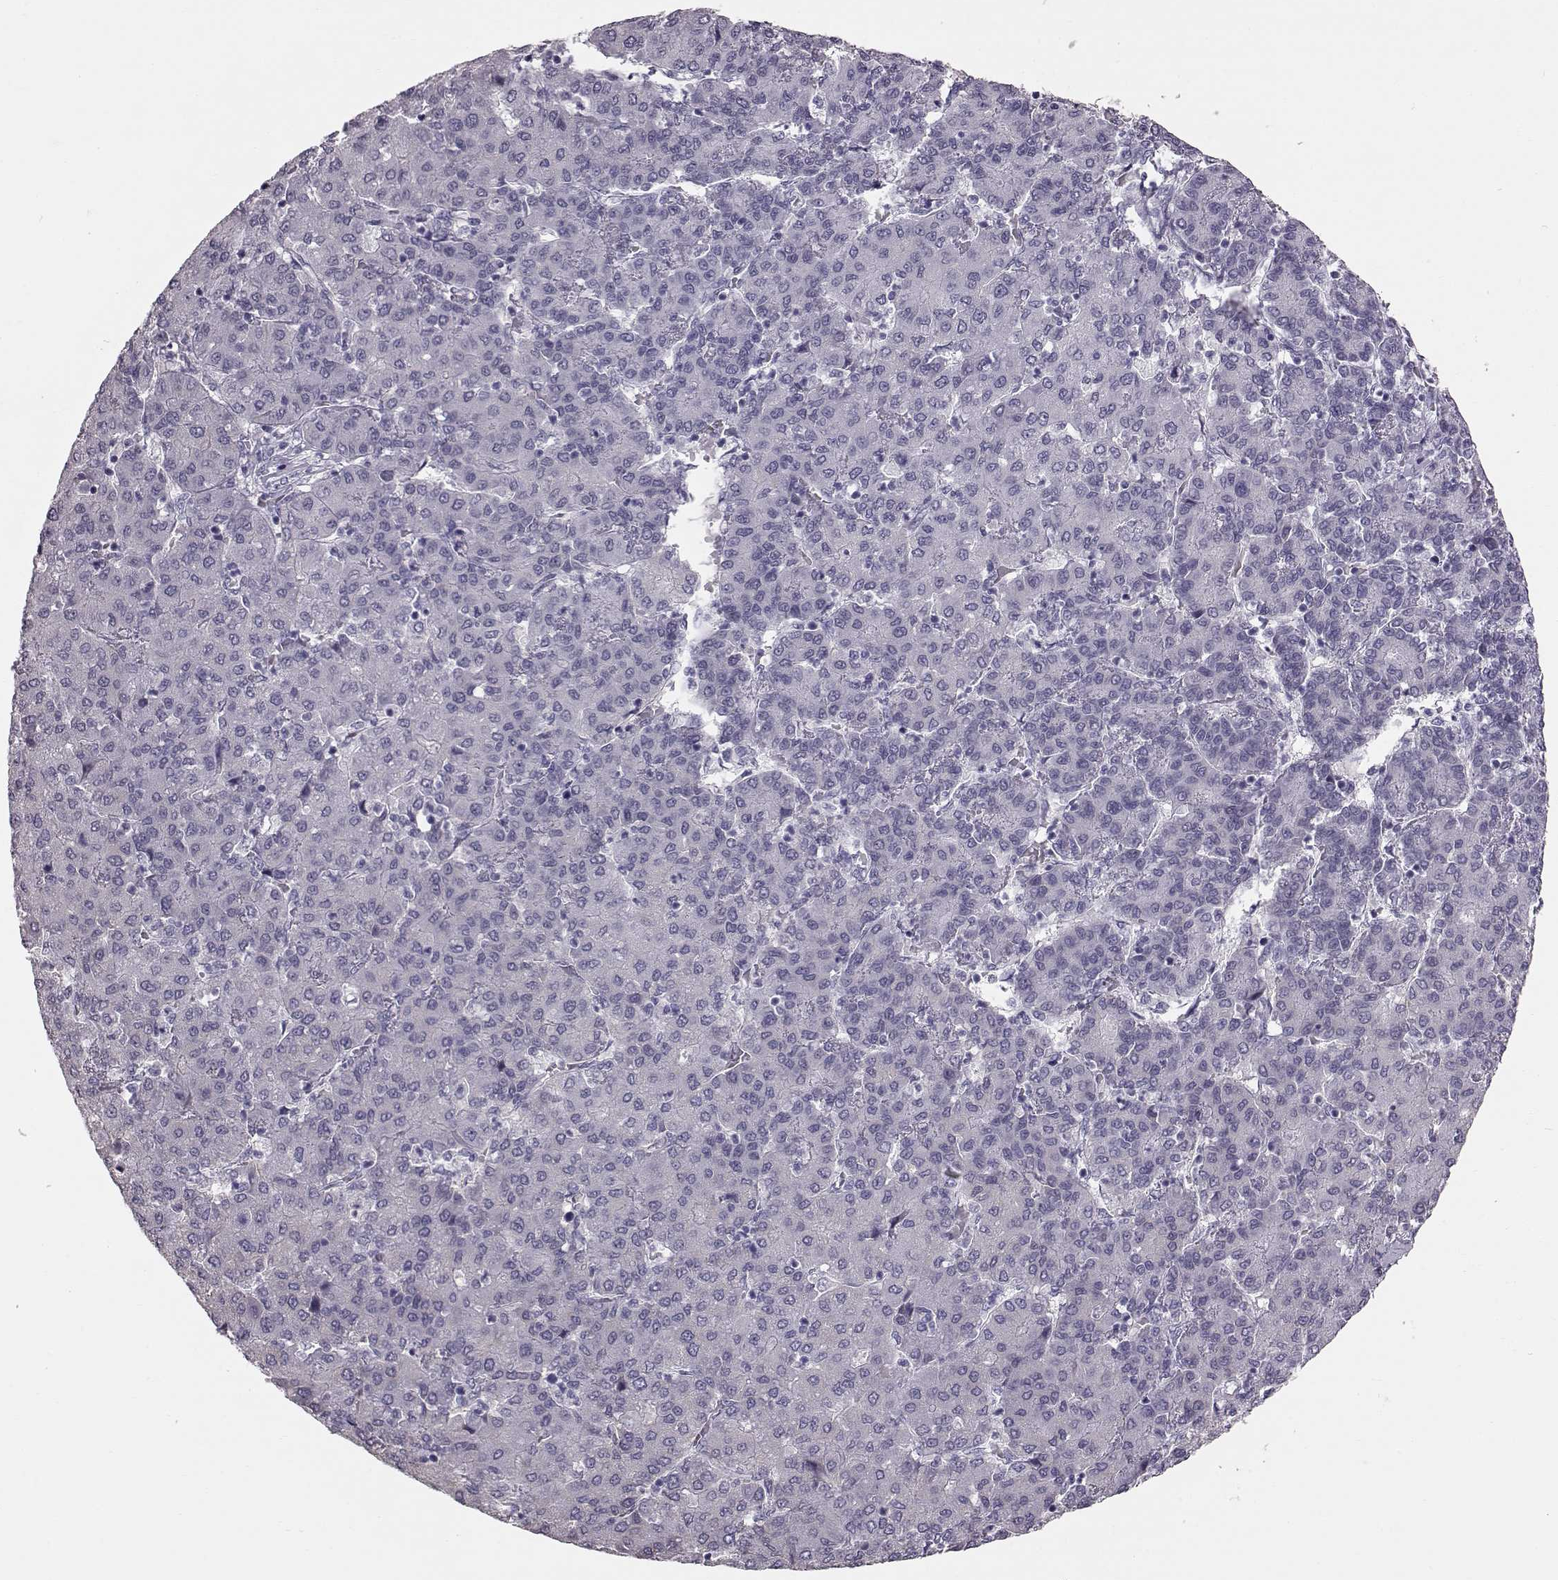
{"staining": {"intensity": "negative", "quantity": "none", "location": "none"}, "tissue": "liver cancer", "cell_type": "Tumor cells", "image_type": "cancer", "snomed": [{"axis": "morphology", "description": "Carcinoma, Hepatocellular, NOS"}, {"axis": "topography", "description": "Liver"}], "caption": "There is no significant staining in tumor cells of liver cancer (hepatocellular carcinoma).", "gene": "TCHHL1", "patient": {"sex": "male", "age": 65}}